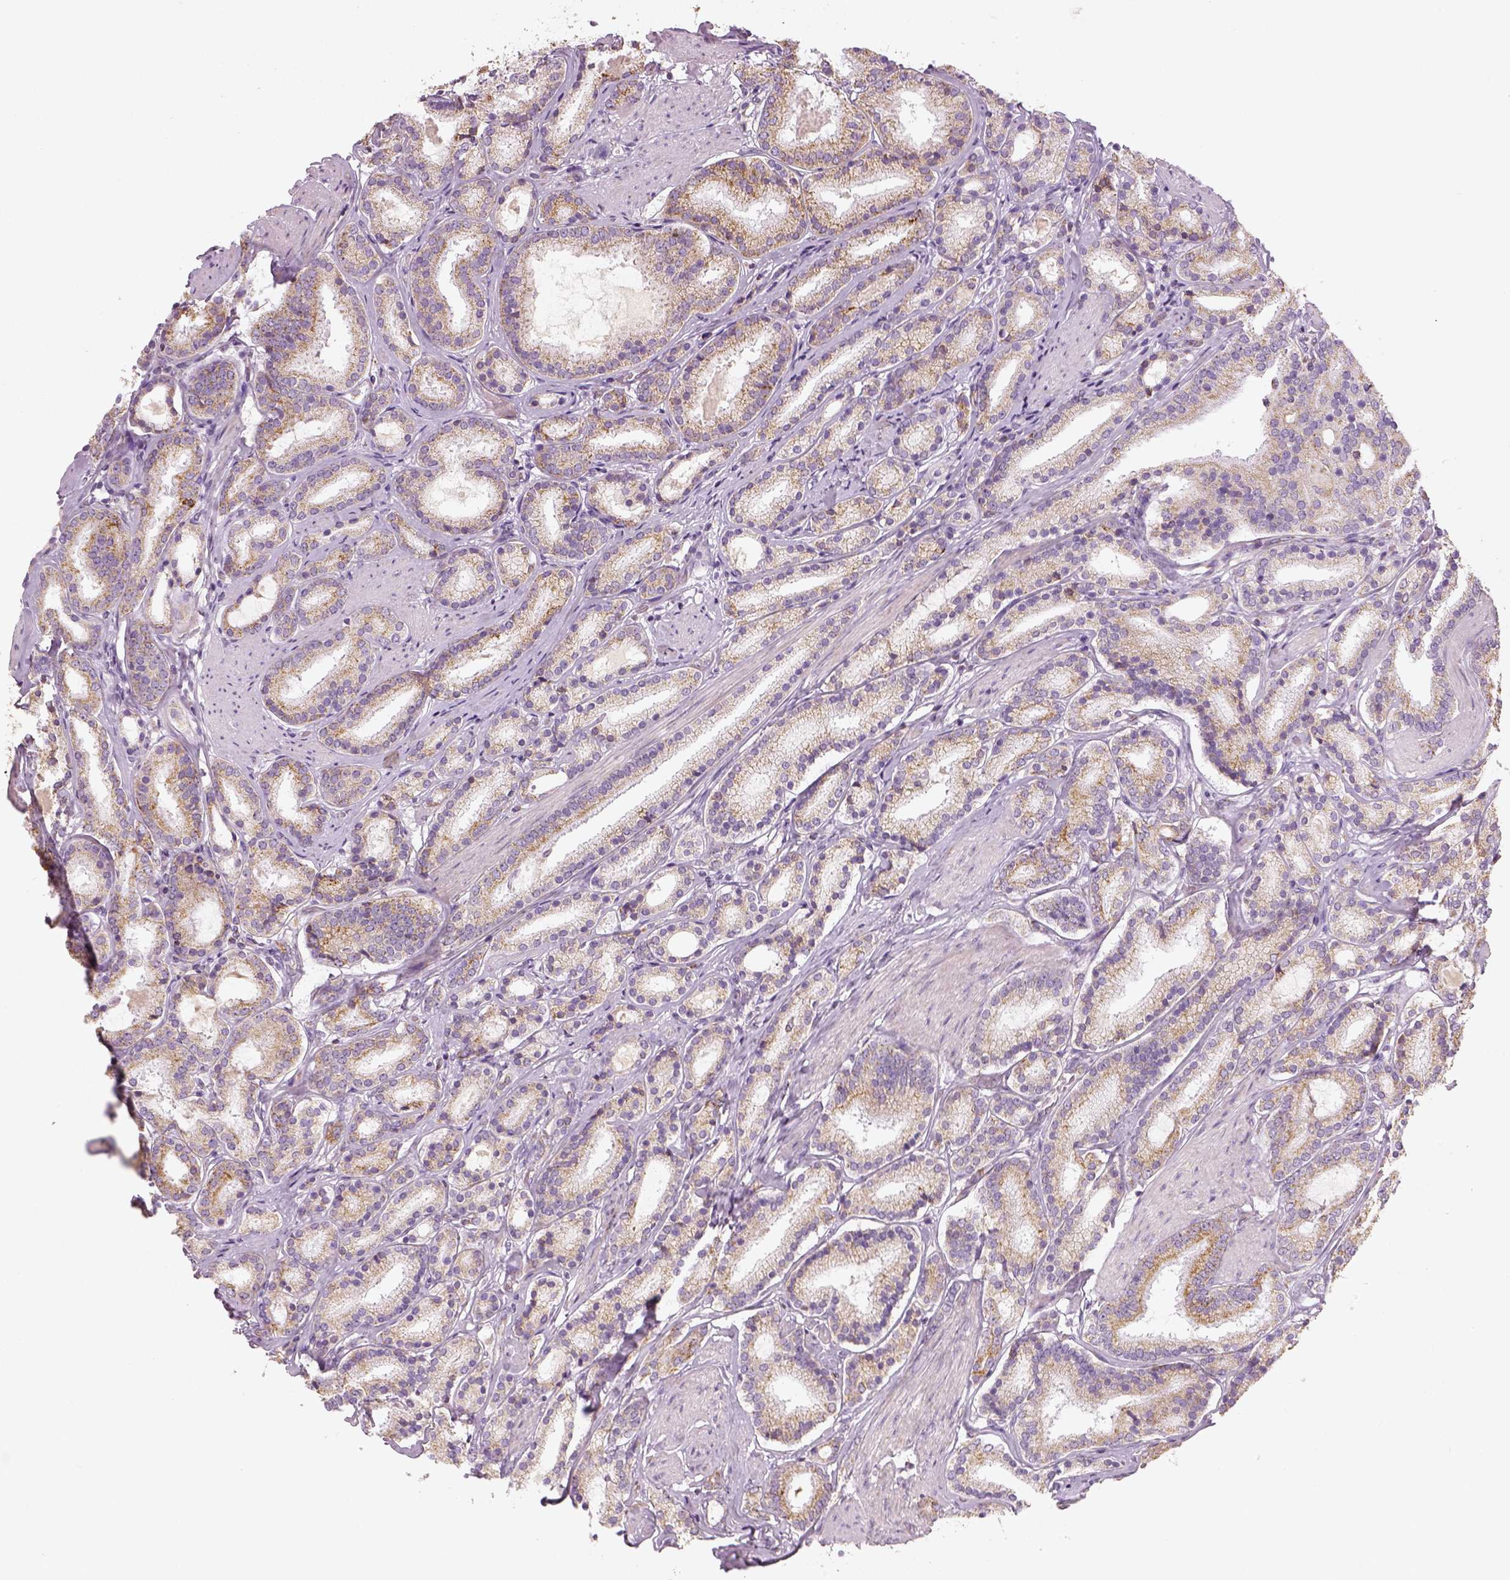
{"staining": {"intensity": "moderate", "quantity": "<25%", "location": "cytoplasmic/membranous"}, "tissue": "prostate cancer", "cell_type": "Tumor cells", "image_type": "cancer", "snomed": [{"axis": "morphology", "description": "Adenocarcinoma, High grade"}, {"axis": "topography", "description": "Prostate"}], "caption": "Immunohistochemical staining of human prostate cancer exhibits low levels of moderate cytoplasmic/membranous protein staining in approximately <25% of tumor cells. The staining was performed using DAB (3,3'-diaminobenzidine) to visualize the protein expression in brown, while the nuclei were stained in blue with hematoxylin (Magnification: 20x).", "gene": "PGAM5", "patient": {"sex": "male", "age": 63}}